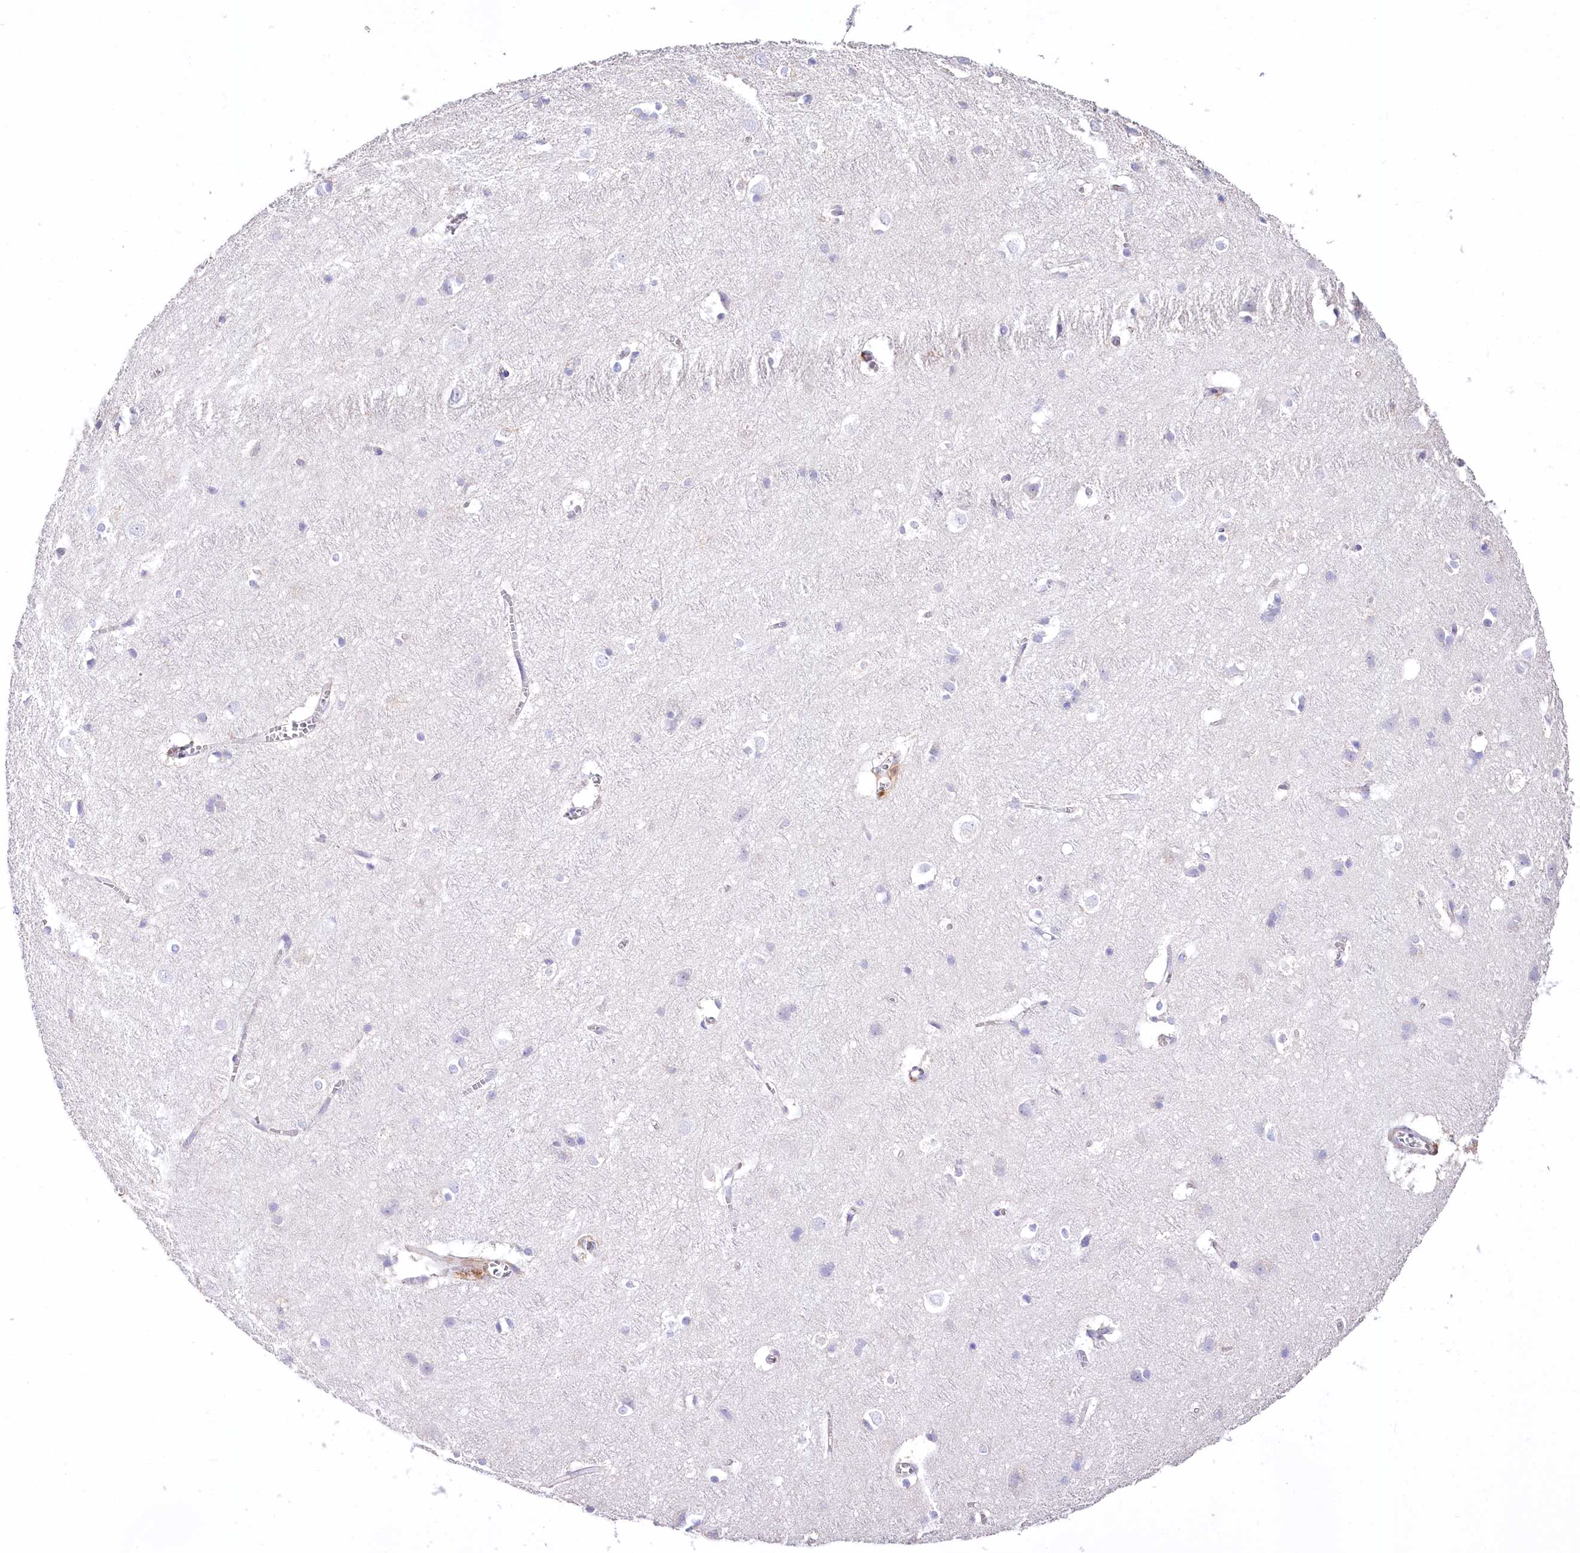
{"staining": {"intensity": "negative", "quantity": "none", "location": "none"}, "tissue": "cerebral cortex", "cell_type": "Endothelial cells", "image_type": "normal", "snomed": [{"axis": "morphology", "description": "Normal tissue, NOS"}, {"axis": "topography", "description": "Cerebral cortex"}], "caption": "Image shows no significant protein expression in endothelial cells of benign cerebral cortex. Nuclei are stained in blue.", "gene": "PTER", "patient": {"sex": "male", "age": 54}}